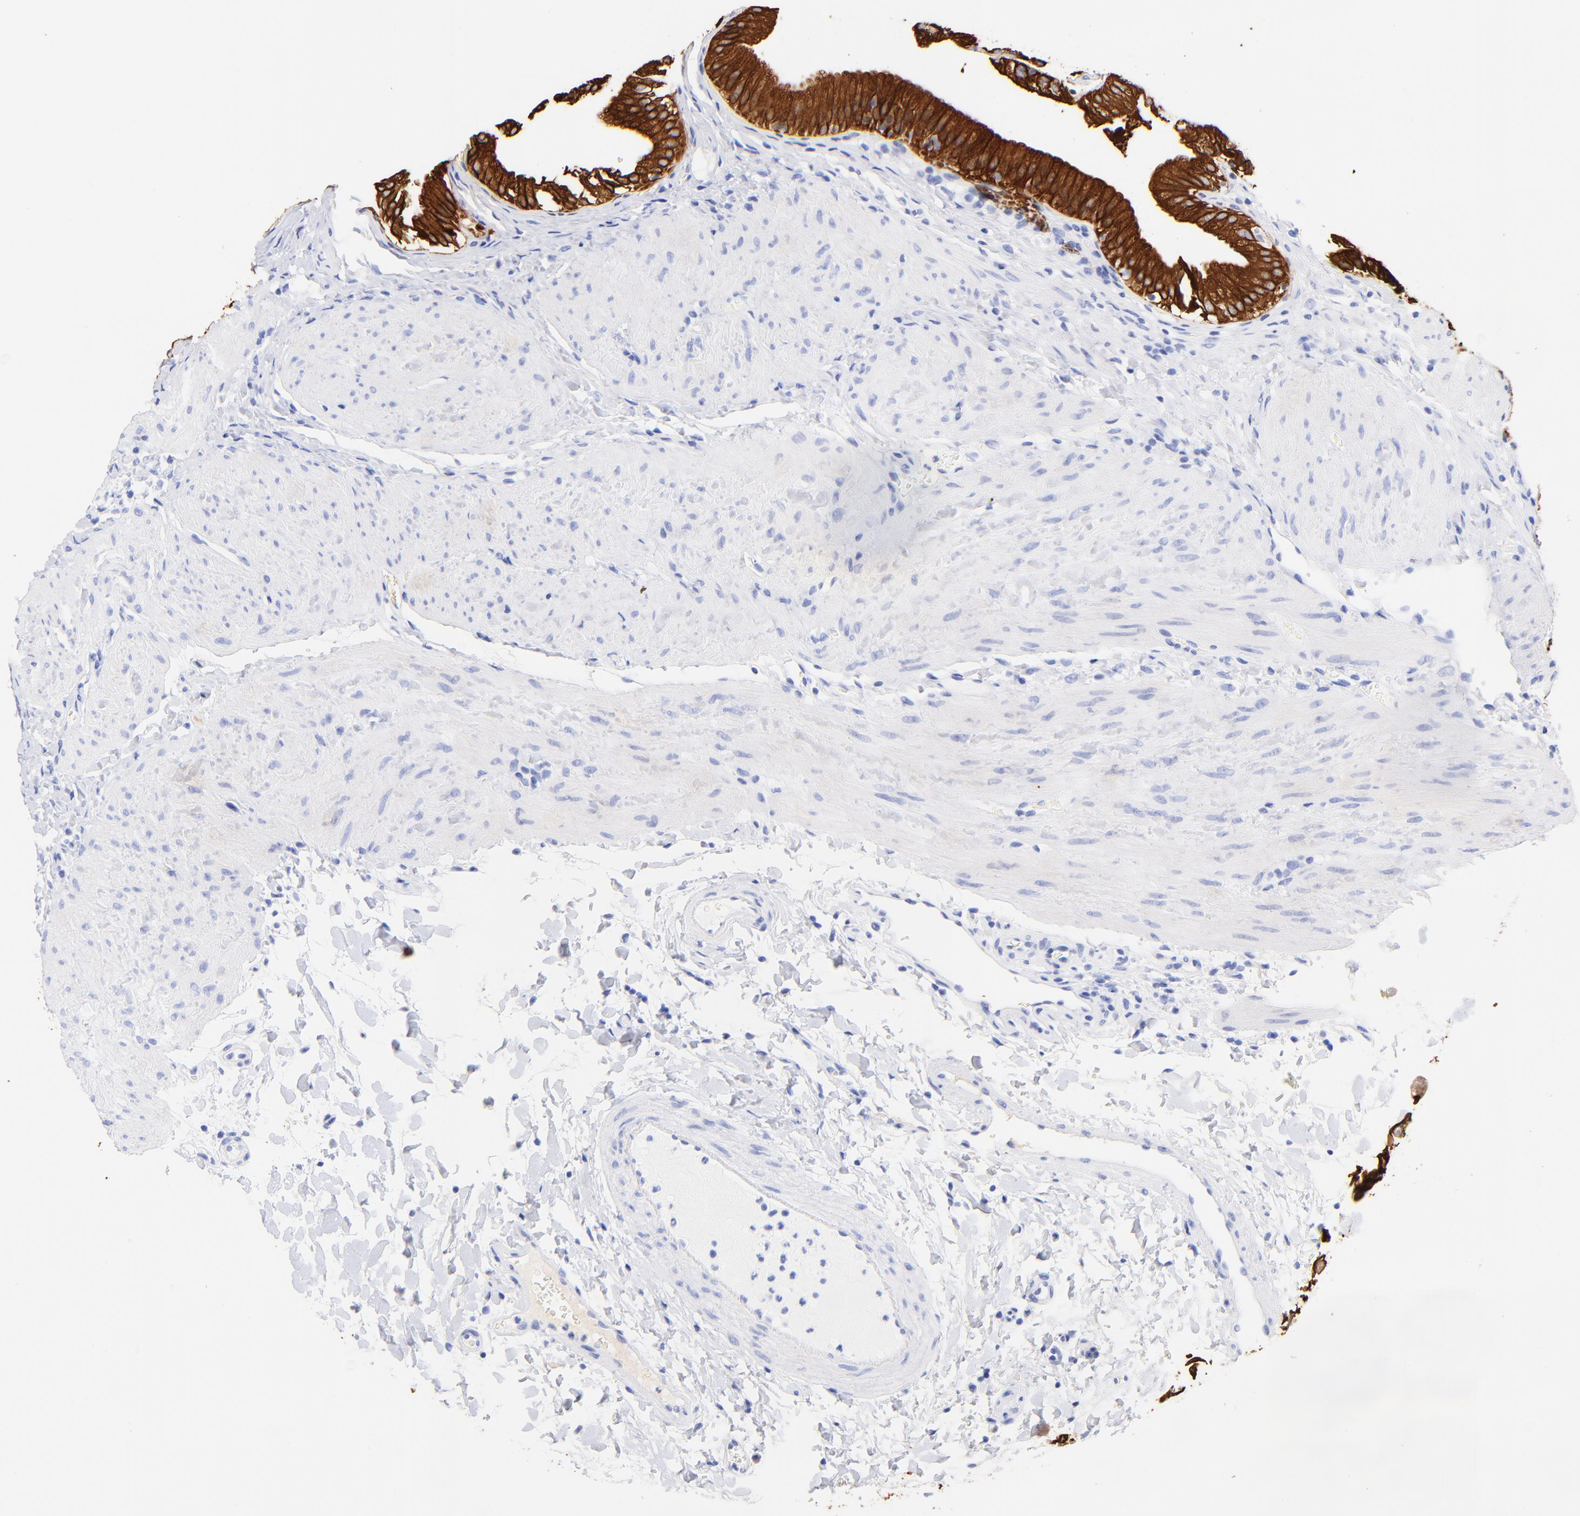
{"staining": {"intensity": "strong", "quantity": ">75%", "location": "cytoplasmic/membranous"}, "tissue": "gallbladder", "cell_type": "Glandular cells", "image_type": "normal", "snomed": [{"axis": "morphology", "description": "Normal tissue, NOS"}, {"axis": "topography", "description": "Gallbladder"}], "caption": "Gallbladder stained with a brown dye exhibits strong cytoplasmic/membranous positive positivity in about >75% of glandular cells.", "gene": "KRT19", "patient": {"sex": "female", "age": 24}}